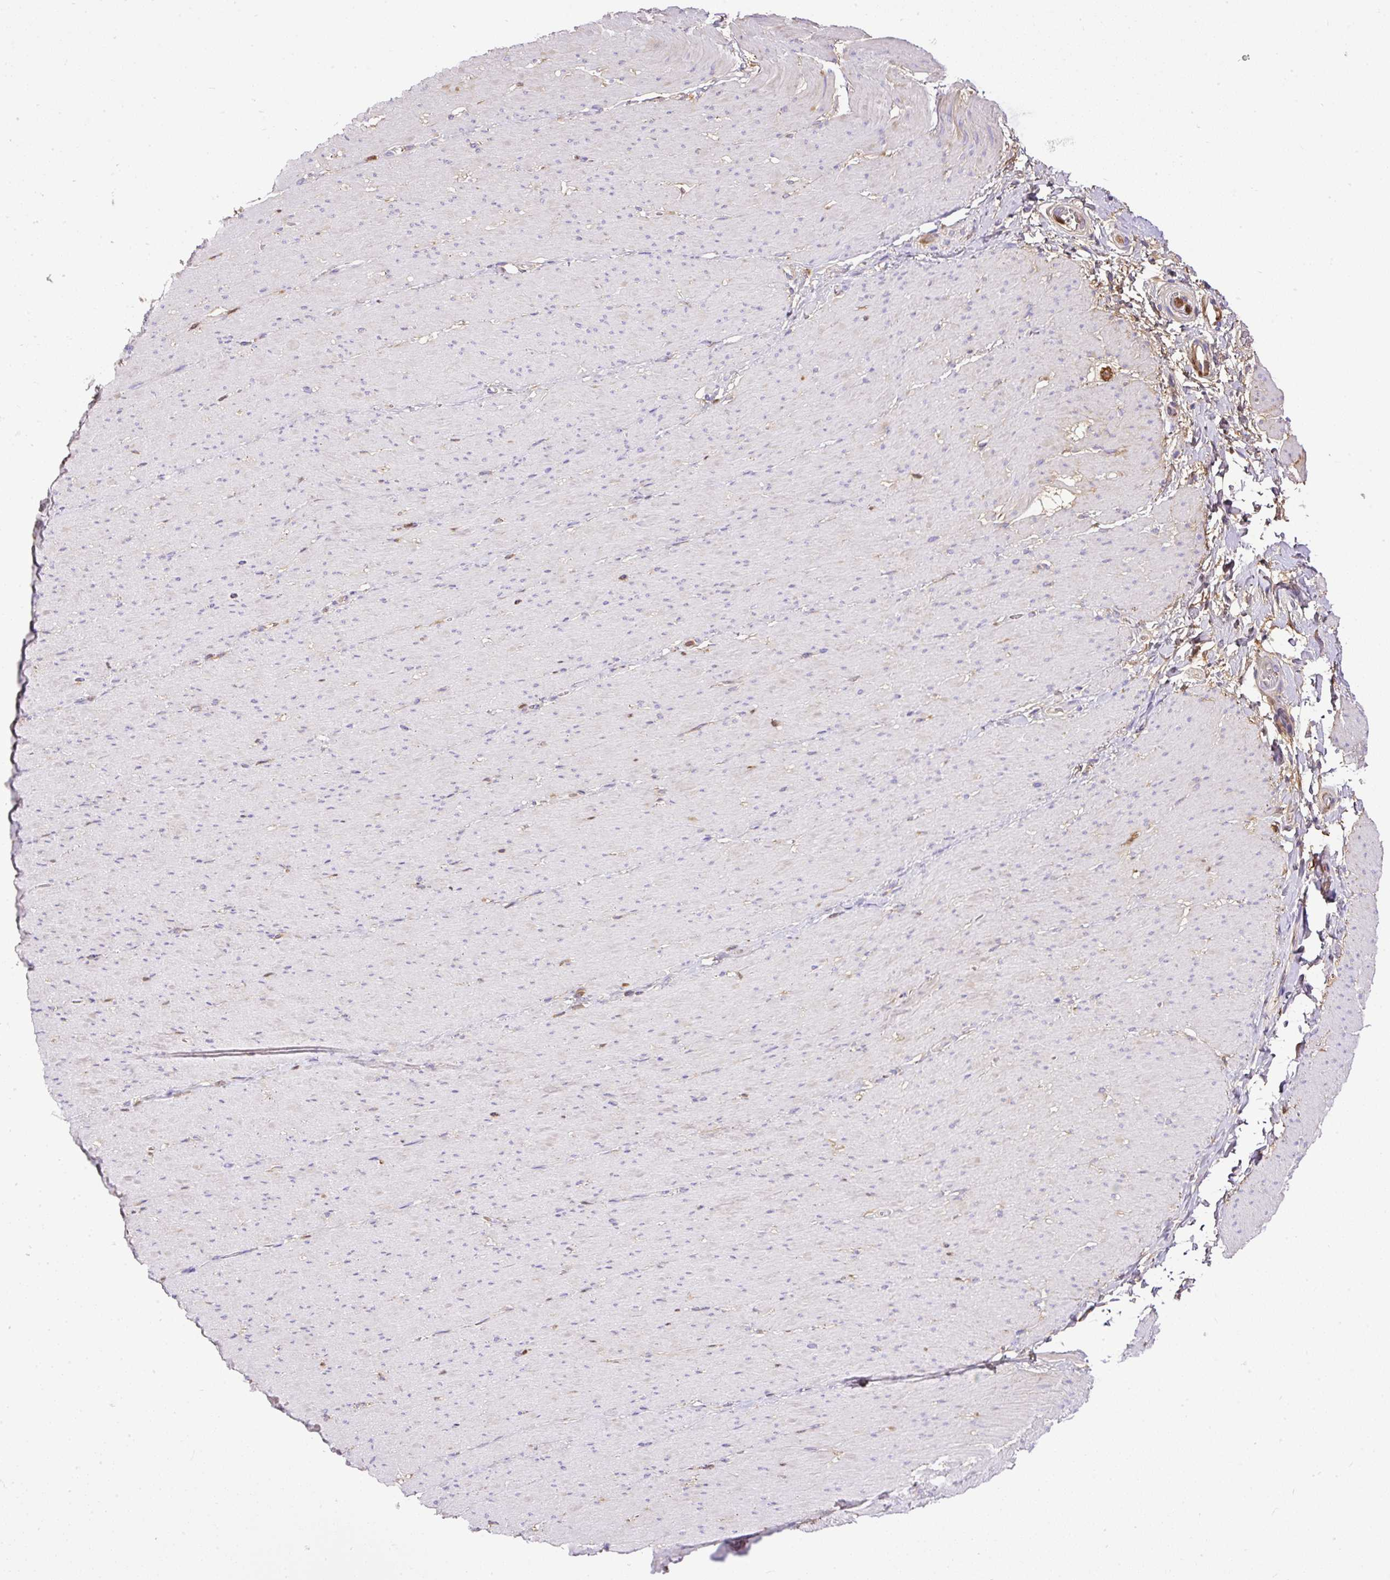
{"staining": {"intensity": "weak", "quantity": "<25%", "location": "cytoplasmic/membranous"}, "tissue": "smooth muscle", "cell_type": "Smooth muscle cells", "image_type": "normal", "snomed": [{"axis": "morphology", "description": "Normal tissue, NOS"}, {"axis": "topography", "description": "Smooth muscle"}, {"axis": "topography", "description": "Rectum"}], "caption": "Smooth muscle was stained to show a protein in brown. There is no significant expression in smooth muscle cells. (DAB (3,3'-diaminobenzidine) immunohistochemistry, high magnification).", "gene": "CLEC3B", "patient": {"sex": "male", "age": 53}}